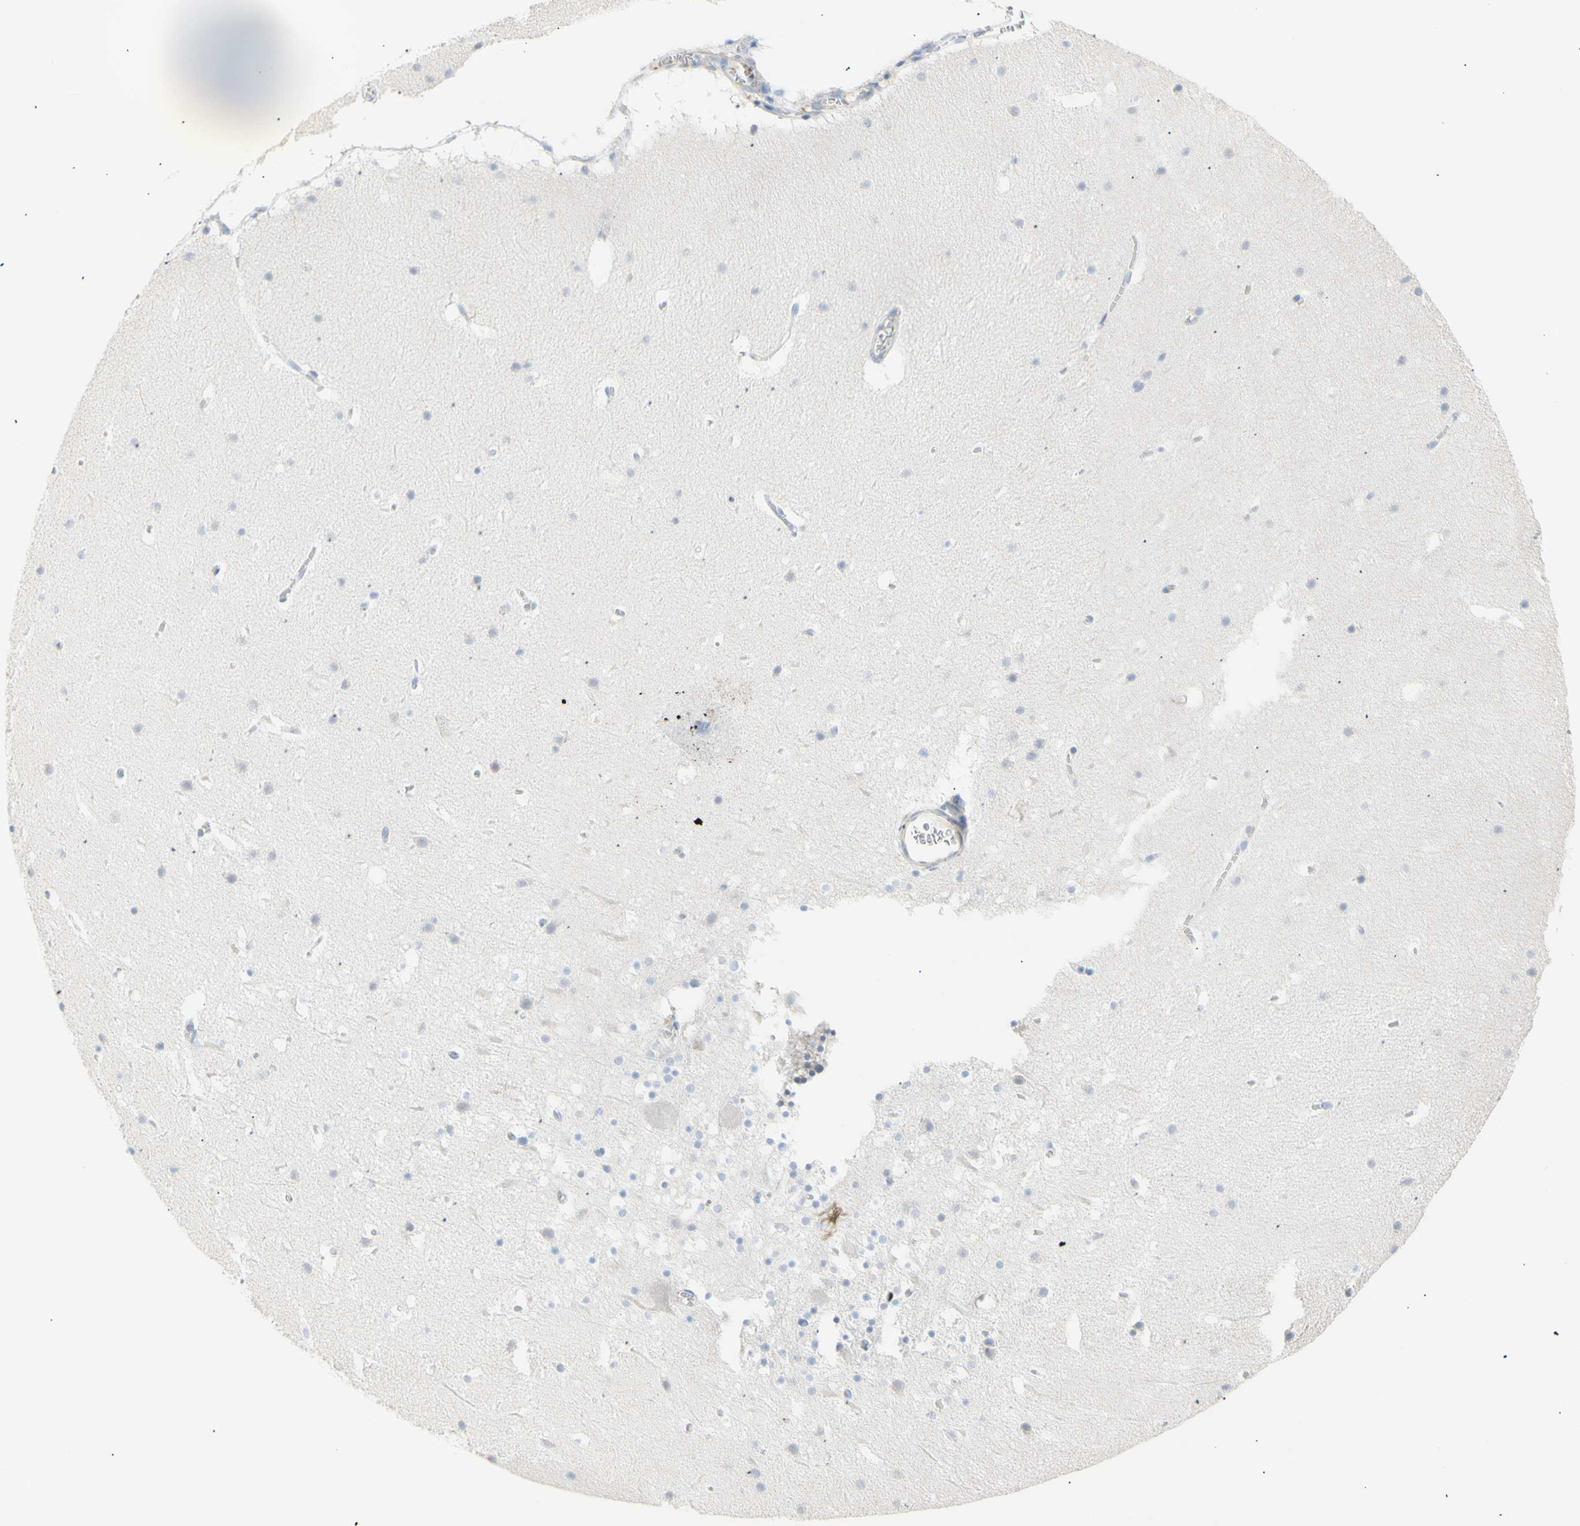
{"staining": {"intensity": "negative", "quantity": "none", "location": "none"}, "tissue": "cerebellum", "cell_type": "Cells in granular layer", "image_type": "normal", "snomed": [{"axis": "morphology", "description": "Normal tissue, NOS"}, {"axis": "topography", "description": "Cerebellum"}], "caption": "Human cerebellum stained for a protein using IHC shows no expression in cells in granular layer.", "gene": "B4GALNT3", "patient": {"sex": "male", "age": 45}}